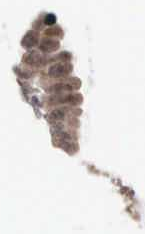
{"staining": {"intensity": "weak", "quantity": "25%-75%", "location": "cytoplasmic/membranous"}, "tissue": "thyroid cancer", "cell_type": "Tumor cells", "image_type": "cancer", "snomed": [{"axis": "morphology", "description": "Papillary adenocarcinoma, NOS"}, {"axis": "topography", "description": "Thyroid gland"}], "caption": "This is a photomicrograph of immunohistochemistry staining of papillary adenocarcinoma (thyroid), which shows weak expression in the cytoplasmic/membranous of tumor cells.", "gene": "ACOT4", "patient": {"sex": "male", "age": 87}}